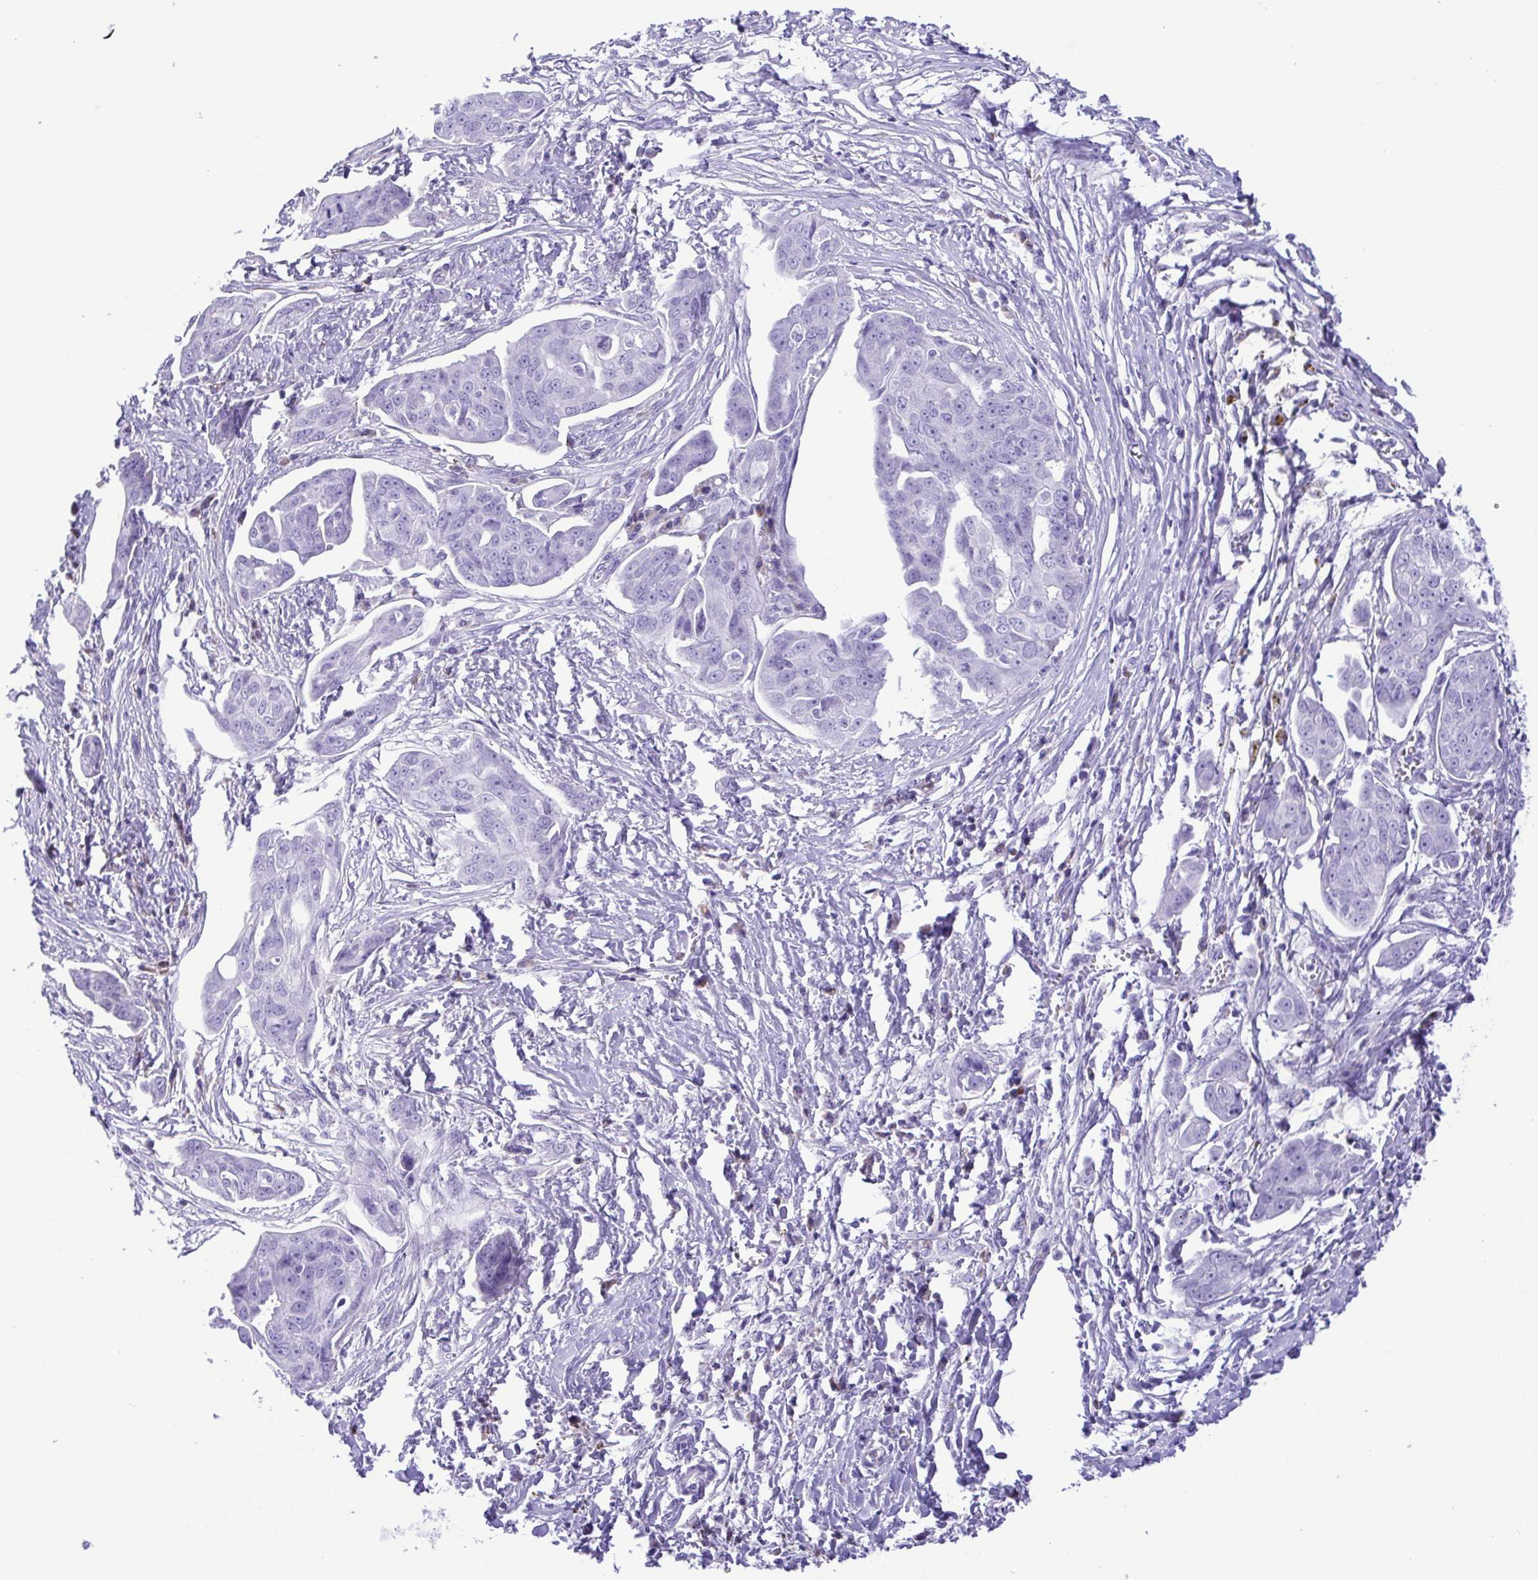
{"staining": {"intensity": "negative", "quantity": "none", "location": "none"}, "tissue": "ovarian cancer", "cell_type": "Tumor cells", "image_type": "cancer", "snomed": [{"axis": "morphology", "description": "Carcinoma, endometroid"}, {"axis": "topography", "description": "Ovary"}], "caption": "Image shows no protein staining in tumor cells of ovarian endometroid carcinoma tissue.", "gene": "PAK3", "patient": {"sex": "female", "age": 70}}